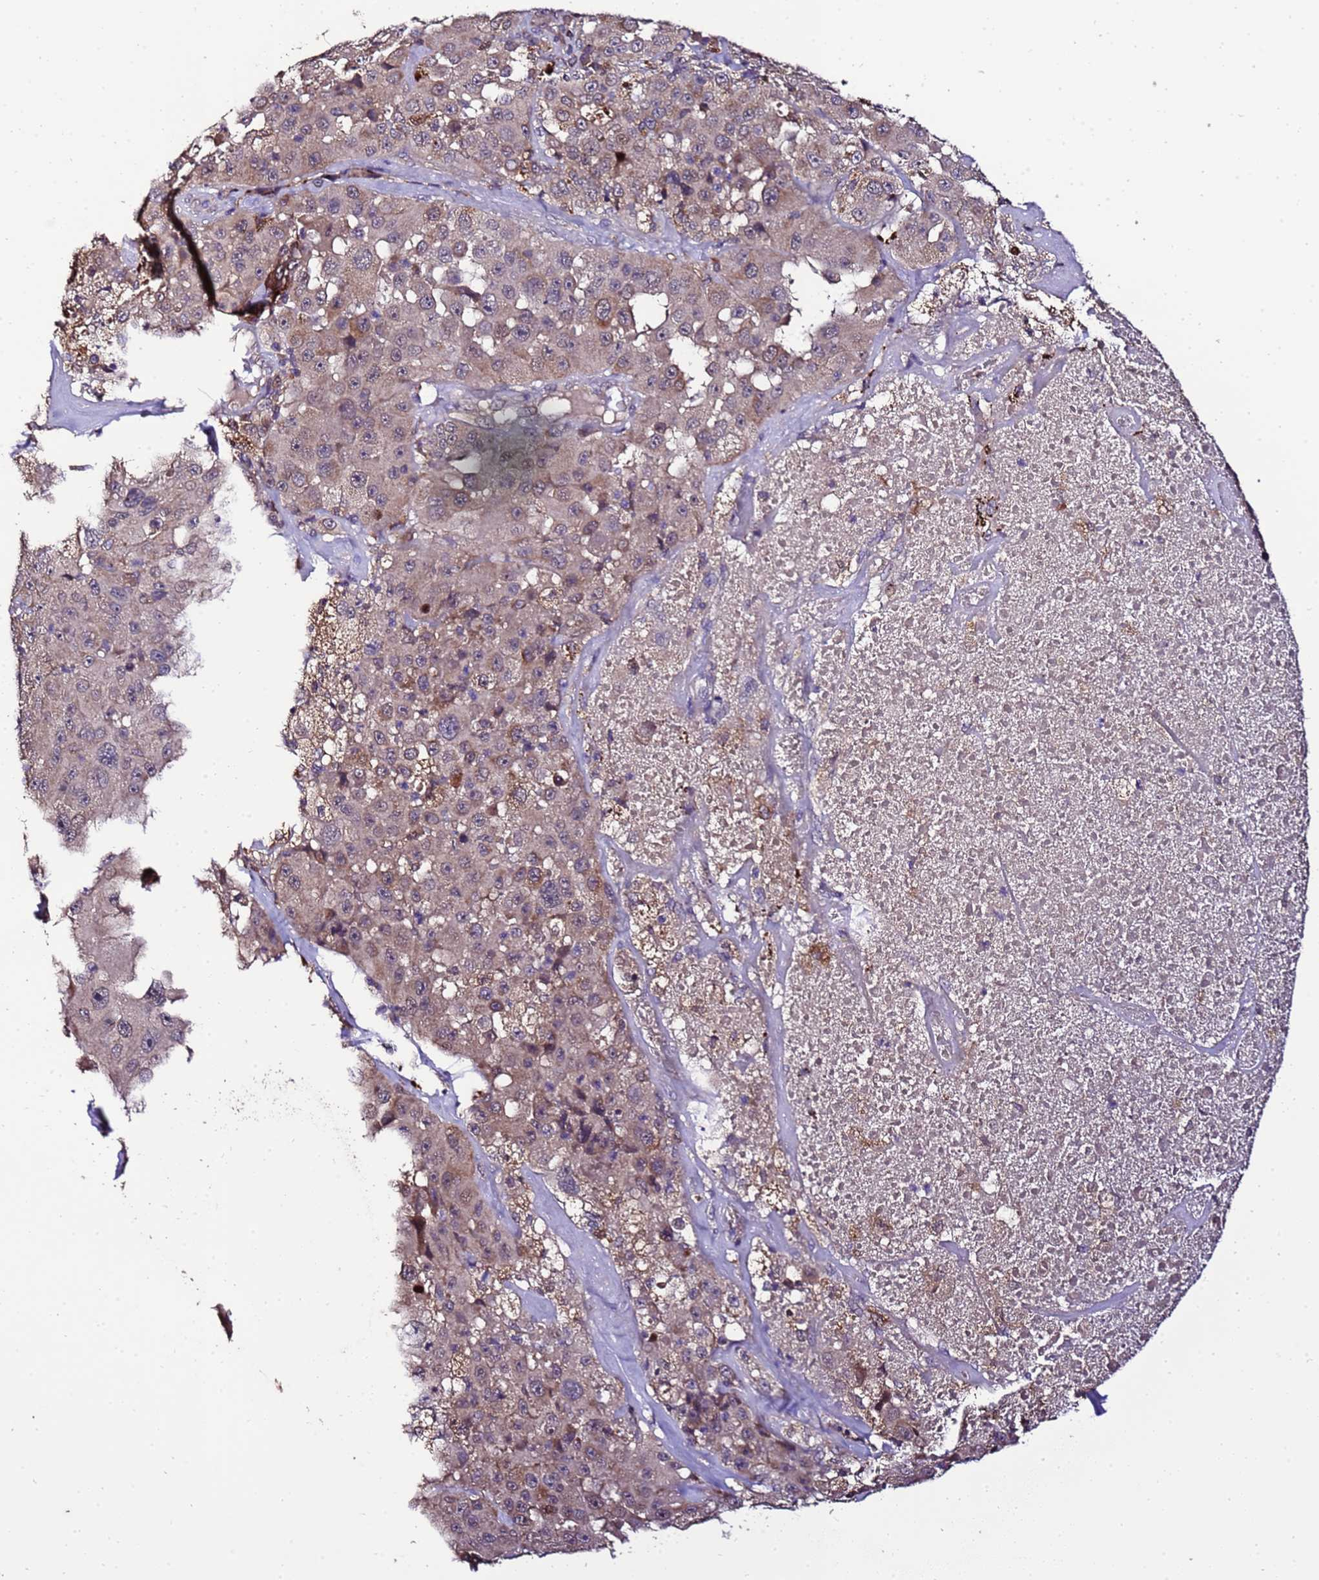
{"staining": {"intensity": "weak", "quantity": "25%-75%", "location": "cytoplasmic/membranous"}, "tissue": "melanoma", "cell_type": "Tumor cells", "image_type": "cancer", "snomed": [{"axis": "morphology", "description": "Malignant melanoma, Metastatic site"}, {"axis": "topography", "description": "Lymph node"}], "caption": "Tumor cells show low levels of weak cytoplasmic/membranous staining in approximately 25%-75% of cells in malignant melanoma (metastatic site). Nuclei are stained in blue.", "gene": "ZNF329", "patient": {"sex": "male", "age": 62}}